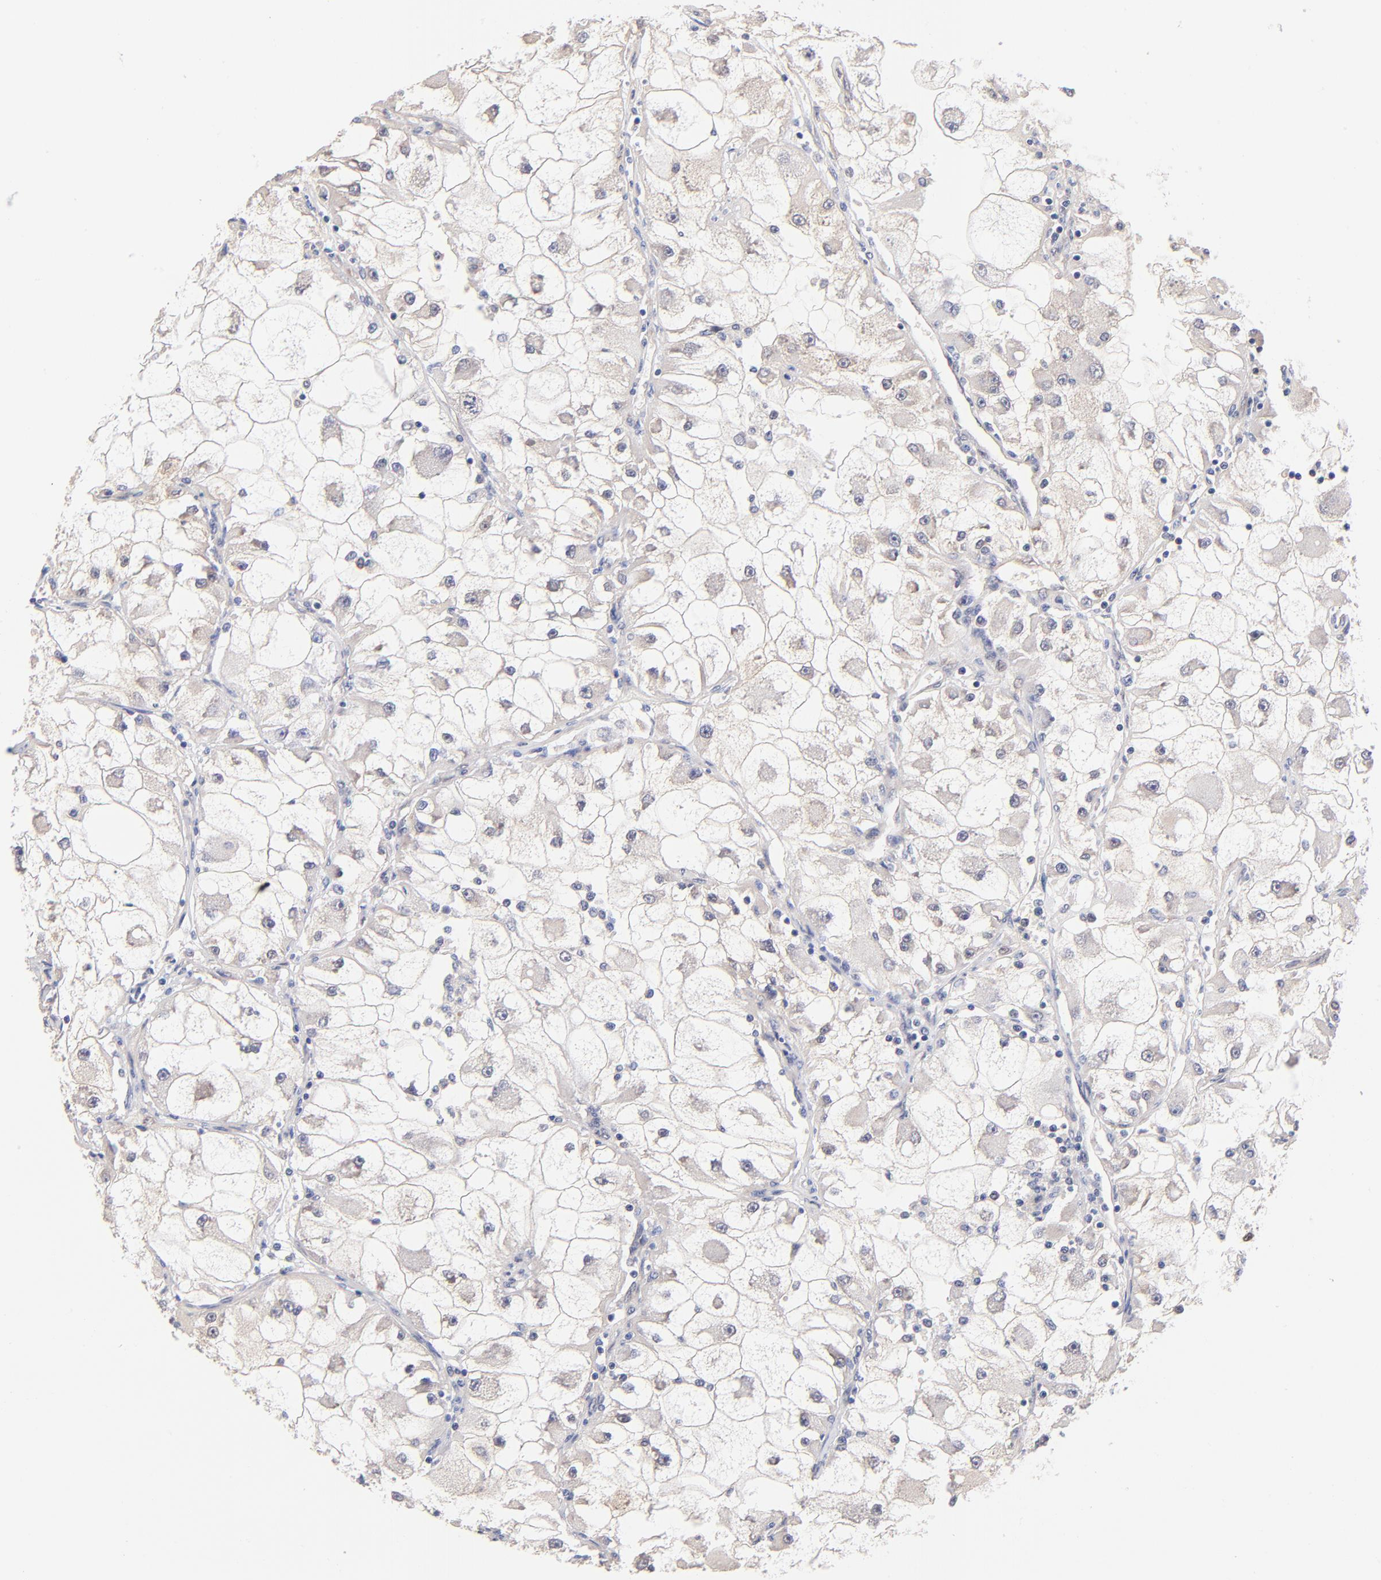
{"staining": {"intensity": "negative", "quantity": "none", "location": "none"}, "tissue": "renal cancer", "cell_type": "Tumor cells", "image_type": "cancer", "snomed": [{"axis": "morphology", "description": "Adenocarcinoma, NOS"}, {"axis": "topography", "description": "Kidney"}], "caption": "IHC of human renal adenocarcinoma reveals no staining in tumor cells.", "gene": "TXNL1", "patient": {"sex": "female", "age": 73}}